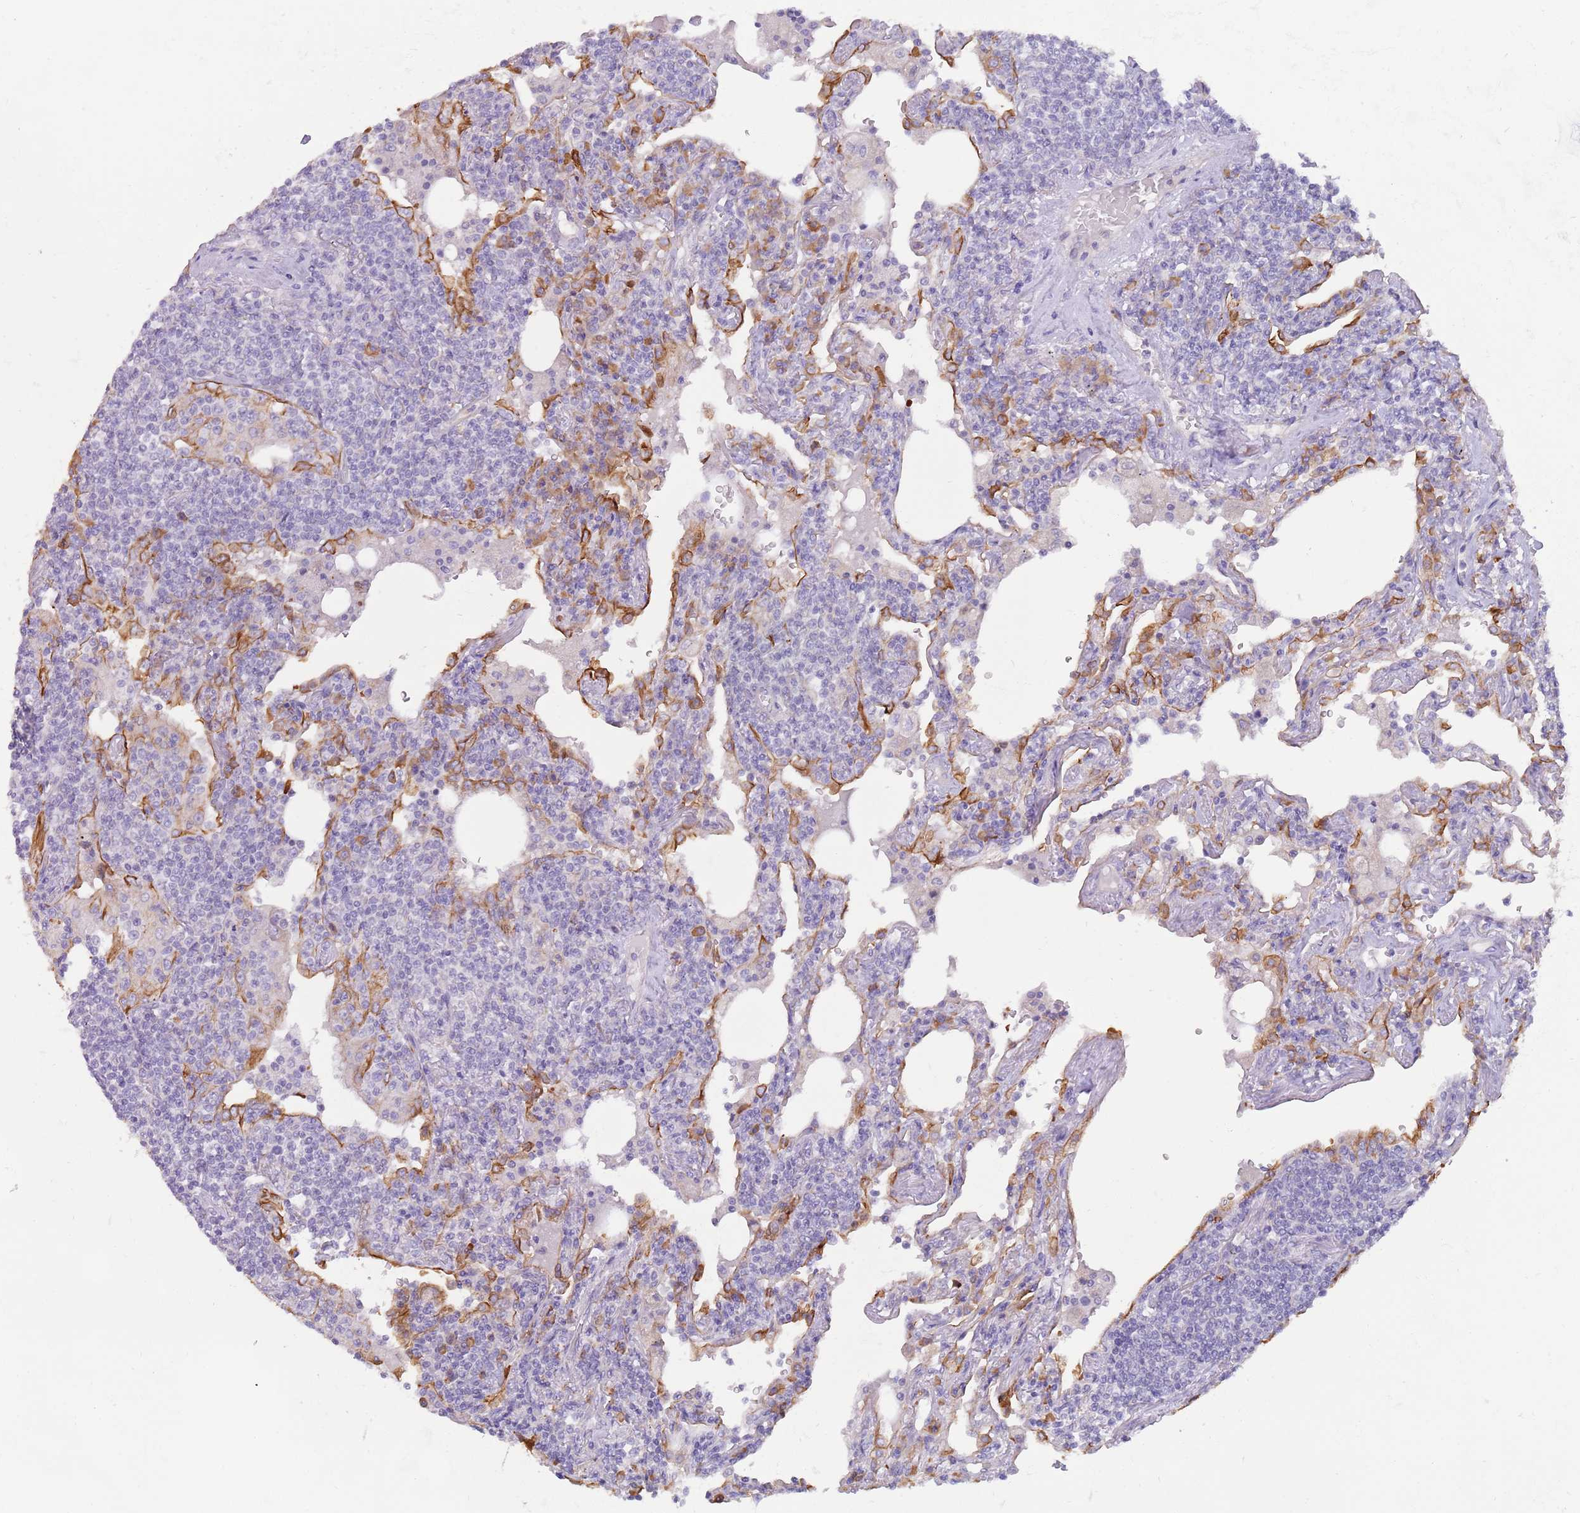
{"staining": {"intensity": "negative", "quantity": "none", "location": "none"}, "tissue": "lymphoma", "cell_type": "Tumor cells", "image_type": "cancer", "snomed": [{"axis": "morphology", "description": "Malignant lymphoma, non-Hodgkin's type, Low grade"}, {"axis": "topography", "description": "Lung"}], "caption": "This photomicrograph is of lymphoma stained with IHC to label a protein in brown with the nuclei are counter-stained blue. There is no expression in tumor cells.", "gene": "CCDC149", "patient": {"sex": "female", "age": 71}}